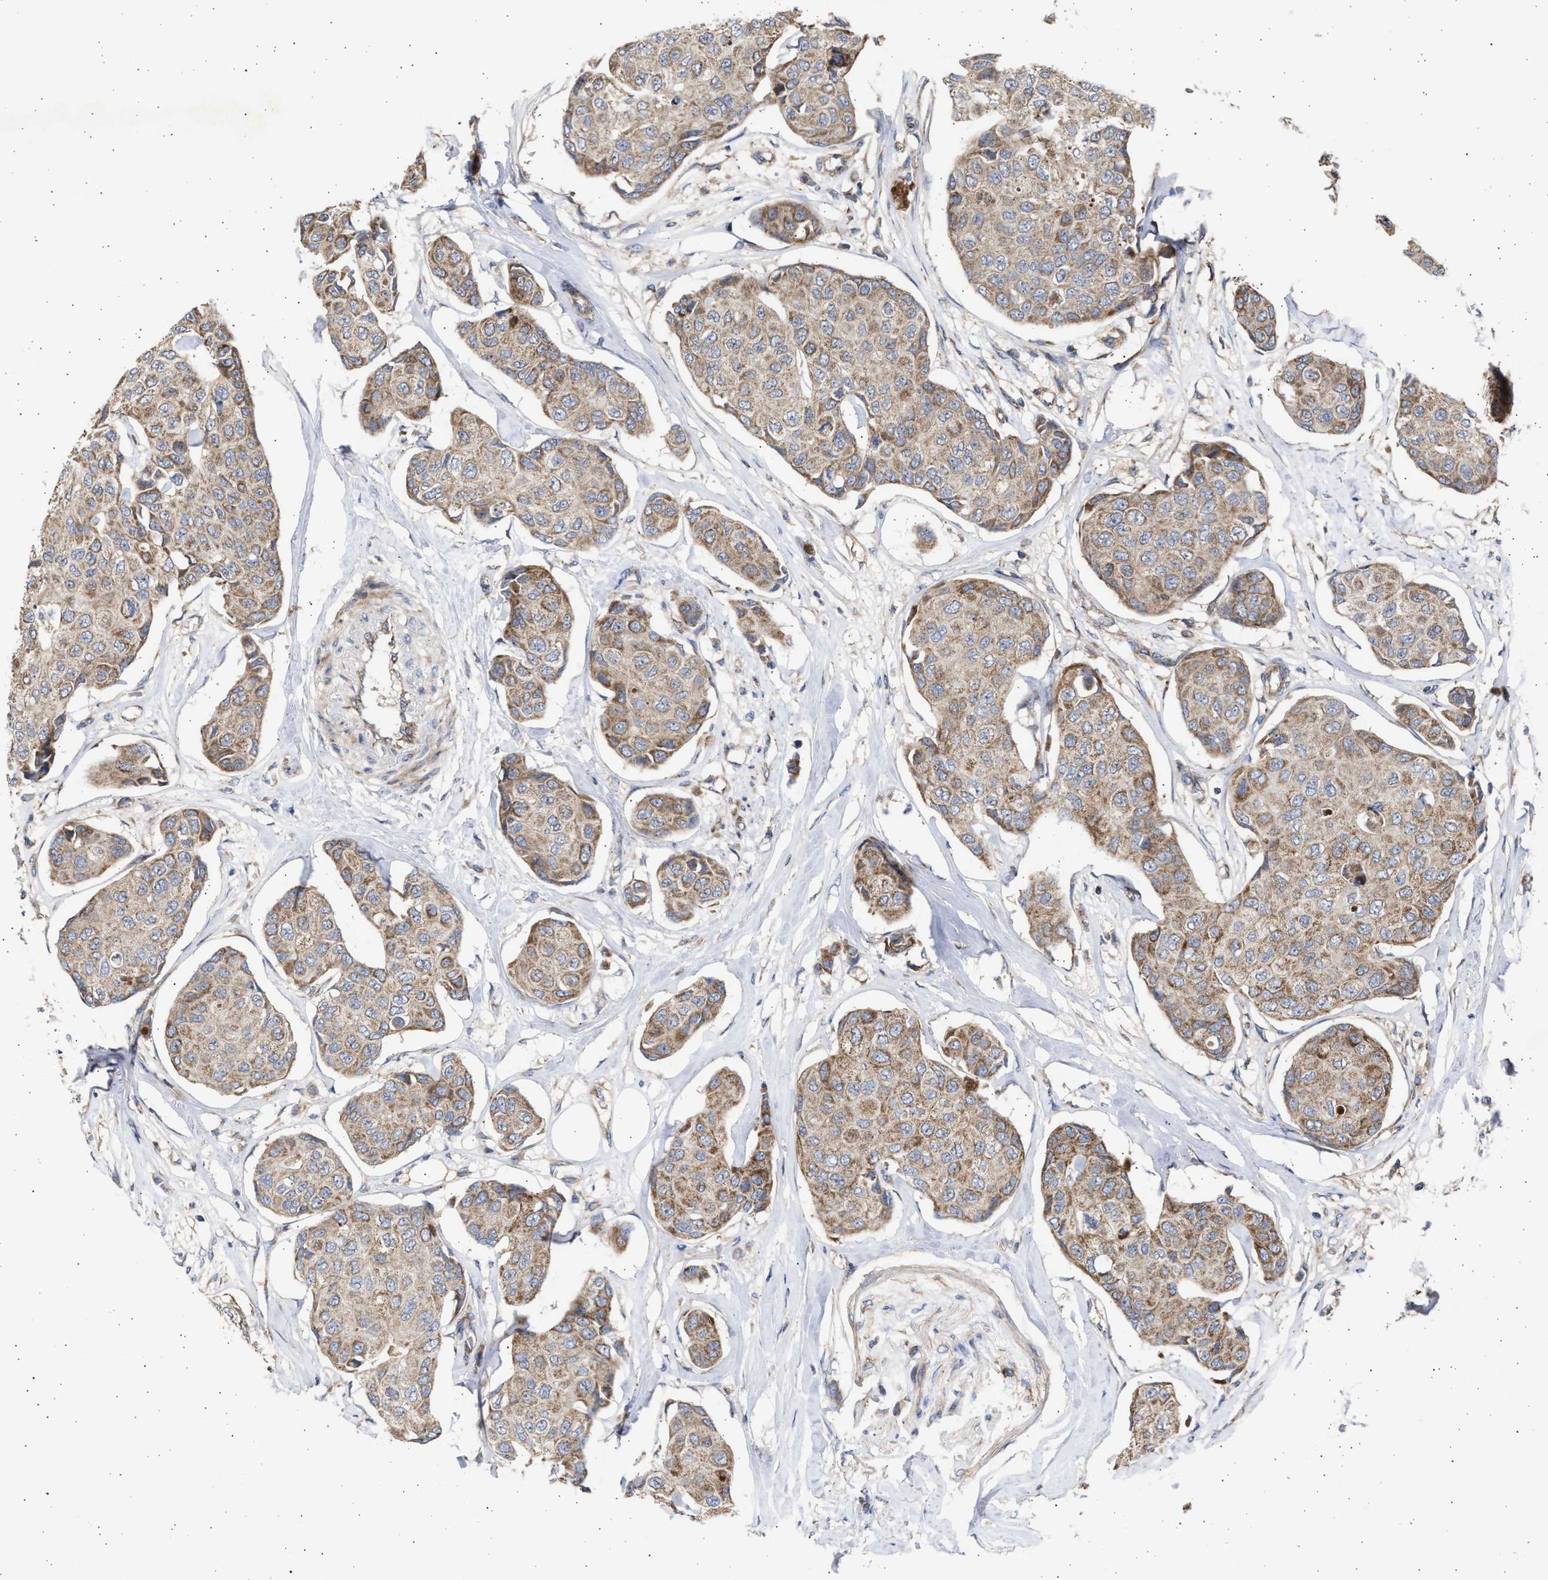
{"staining": {"intensity": "moderate", "quantity": ">75%", "location": "cytoplasmic/membranous"}, "tissue": "breast cancer", "cell_type": "Tumor cells", "image_type": "cancer", "snomed": [{"axis": "morphology", "description": "Duct carcinoma"}, {"axis": "topography", "description": "Breast"}], "caption": "Breast cancer (infiltrating ductal carcinoma) stained for a protein (brown) displays moderate cytoplasmic/membranous positive expression in about >75% of tumor cells.", "gene": "TTC19", "patient": {"sex": "female", "age": 80}}